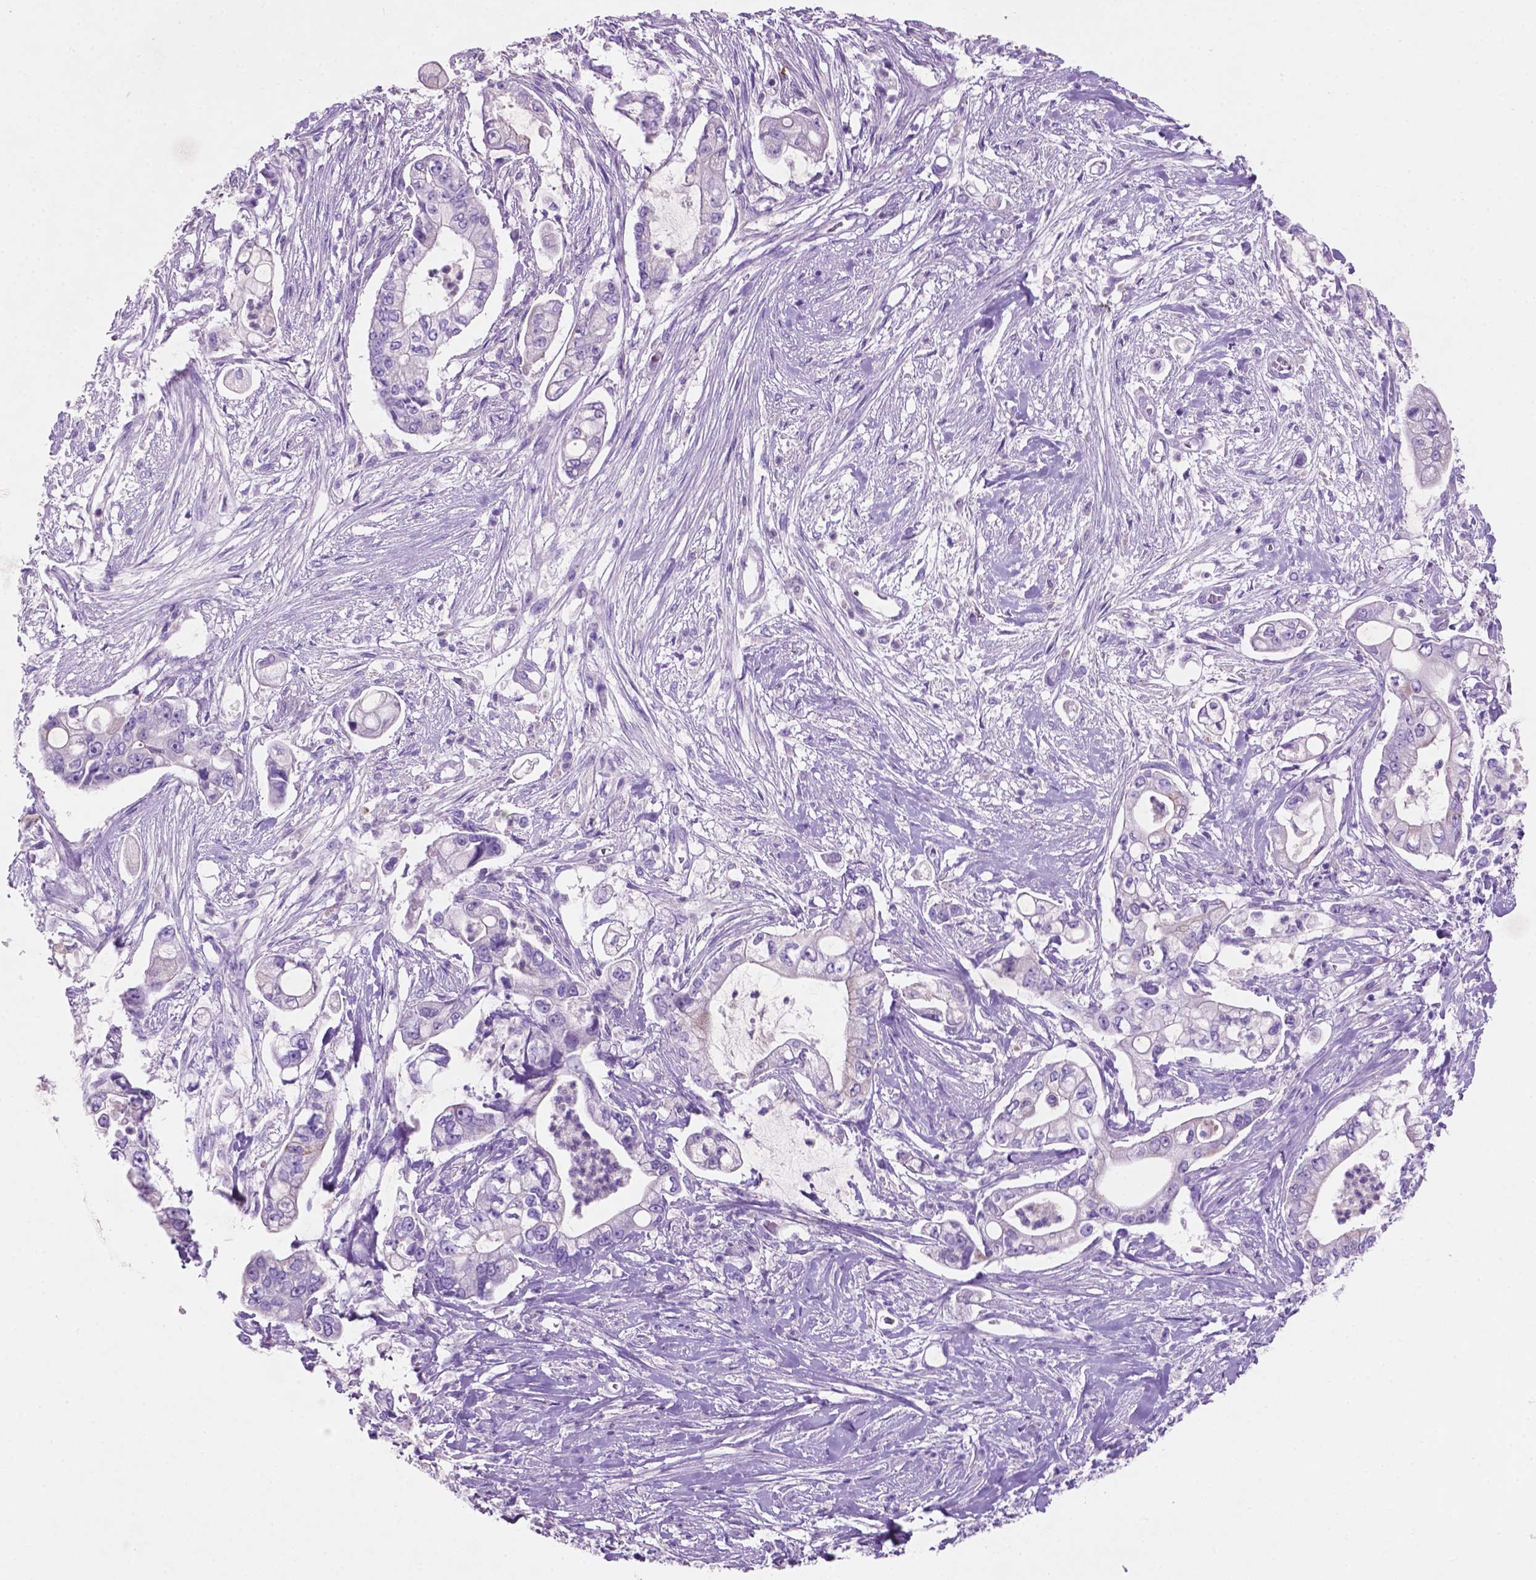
{"staining": {"intensity": "negative", "quantity": "none", "location": "none"}, "tissue": "pancreatic cancer", "cell_type": "Tumor cells", "image_type": "cancer", "snomed": [{"axis": "morphology", "description": "Adenocarcinoma, NOS"}, {"axis": "topography", "description": "Pancreas"}], "caption": "Immunohistochemistry of adenocarcinoma (pancreatic) exhibits no expression in tumor cells.", "gene": "POU4F1", "patient": {"sex": "female", "age": 69}}